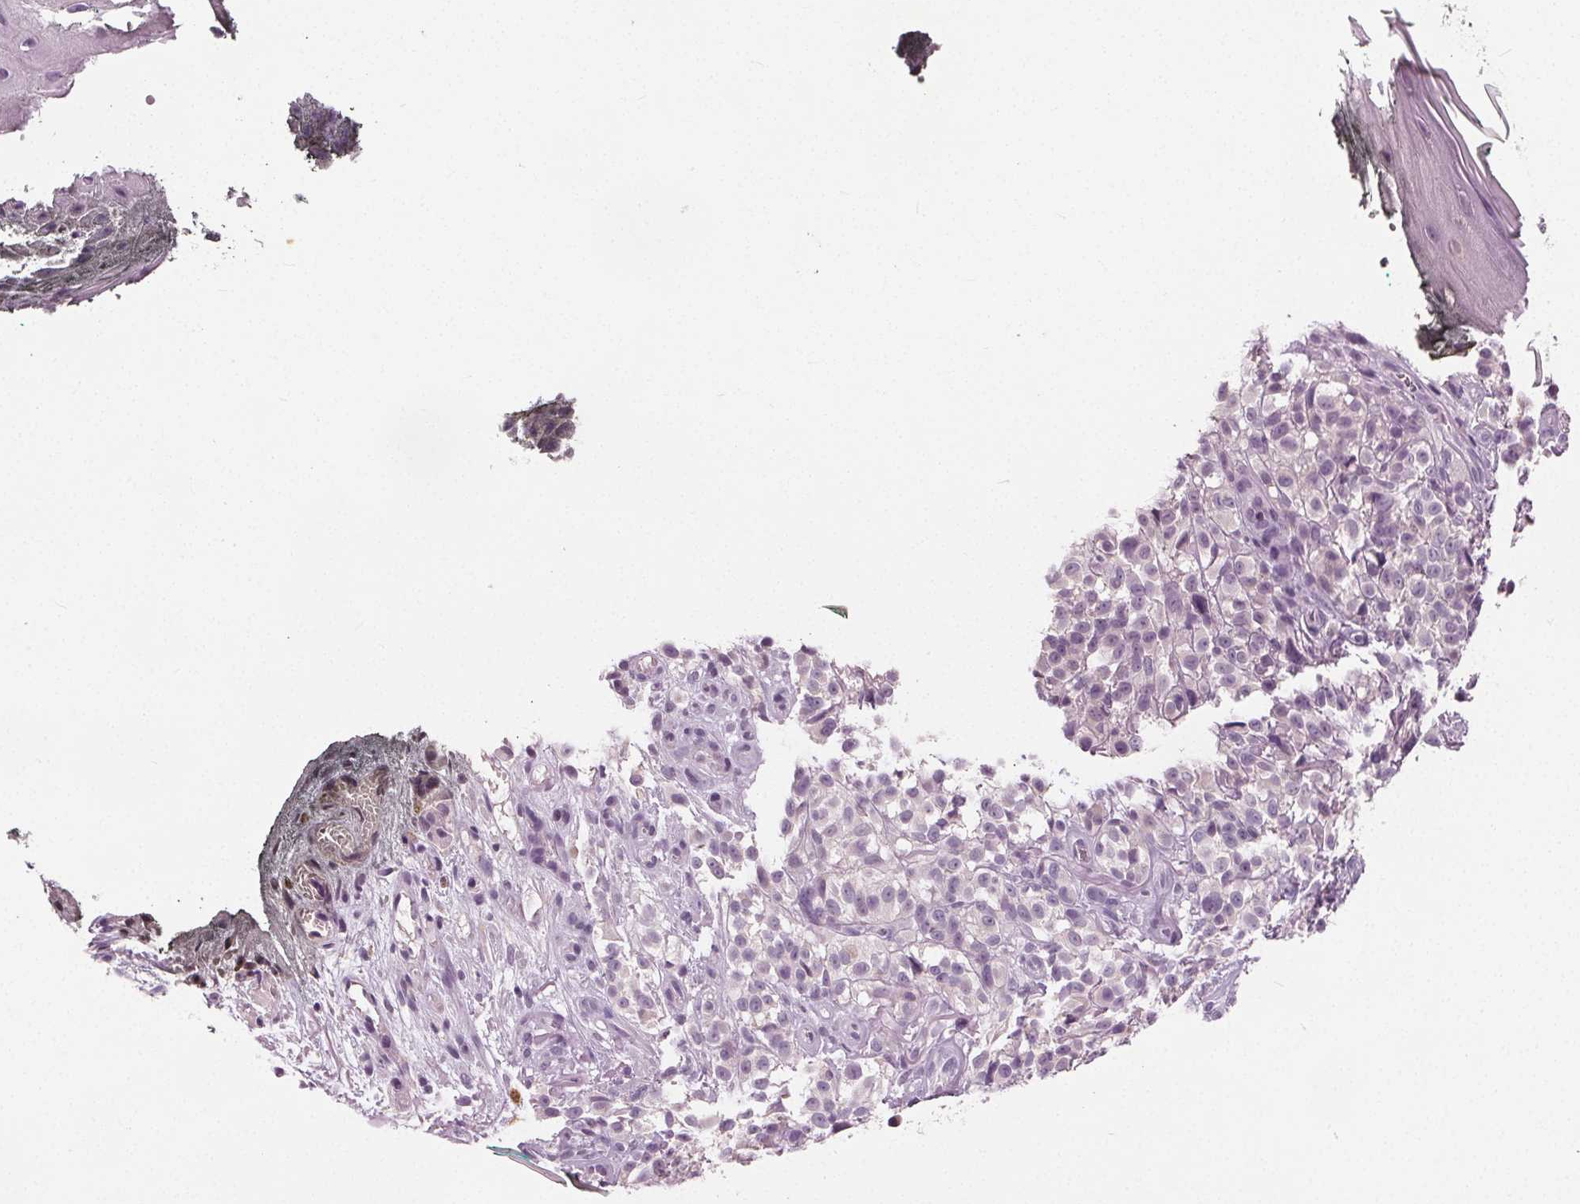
{"staining": {"intensity": "negative", "quantity": "none", "location": "none"}, "tissue": "melanoma", "cell_type": "Tumor cells", "image_type": "cancer", "snomed": [{"axis": "morphology", "description": "Malignant melanoma, NOS"}, {"axis": "topography", "description": "Skin"}], "caption": "DAB immunohistochemical staining of melanoma shows no significant staining in tumor cells.", "gene": "TKFC", "patient": {"sex": "female", "age": 85}}